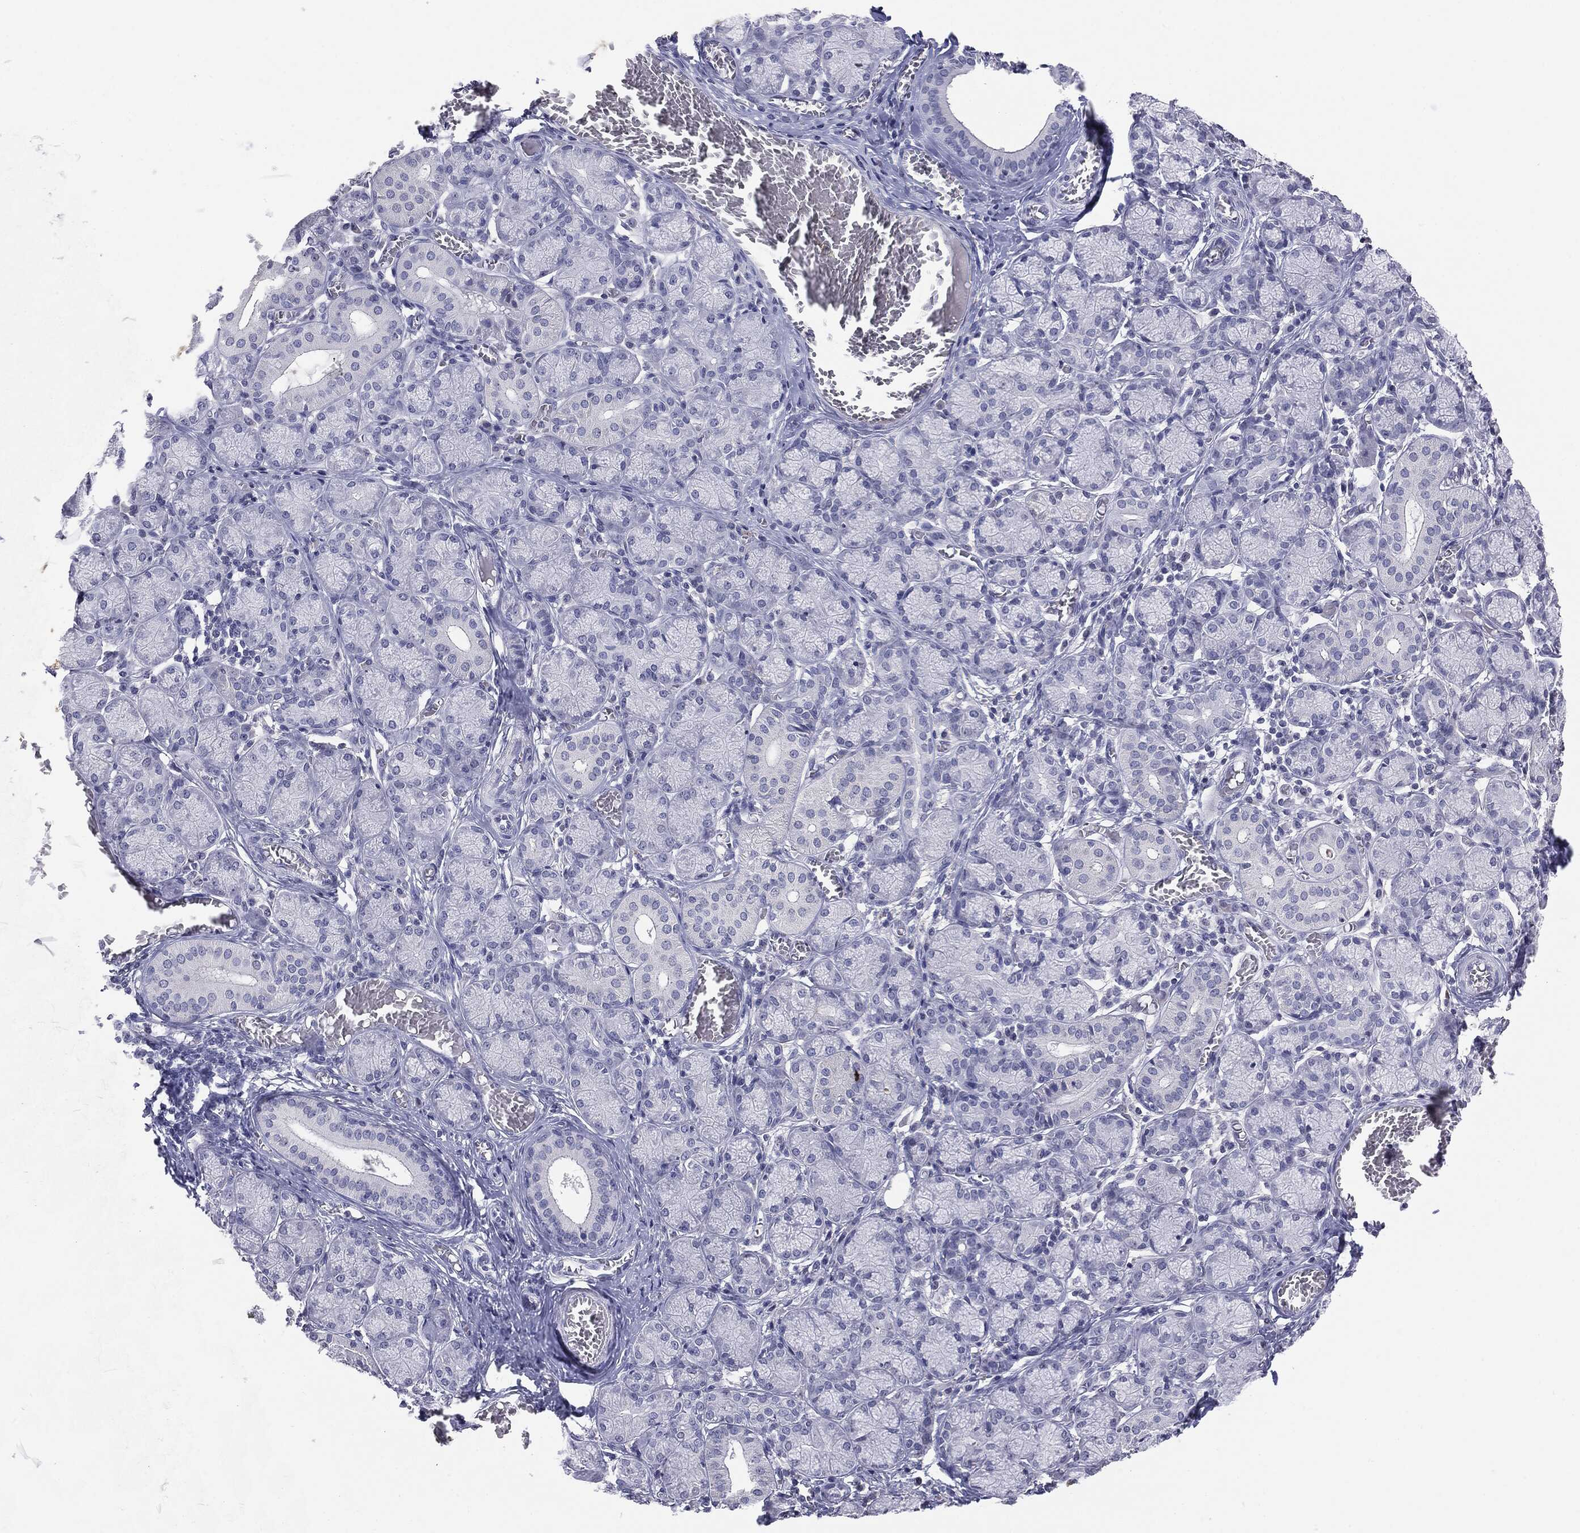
{"staining": {"intensity": "negative", "quantity": "none", "location": "none"}, "tissue": "salivary gland", "cell_type": "Glandular cells", "image_type": "normal", "snomed": [{"axis": "morphology", "description": "Normal tissue, NOS"}, {"axis": "topography", "description": "Salivary gland"}, {"axis": "topography", "description": "Peripheral nerve tissue"}], "caption": "High power microscopy histopathology image of an immunohistochemistry micrograph of normal salivary gland, revealing no significant expression in glandular cells. Nuclei are stained in blue.", "gene": "SERPINB4", "patient": {"sex": "female", "age": 24}}